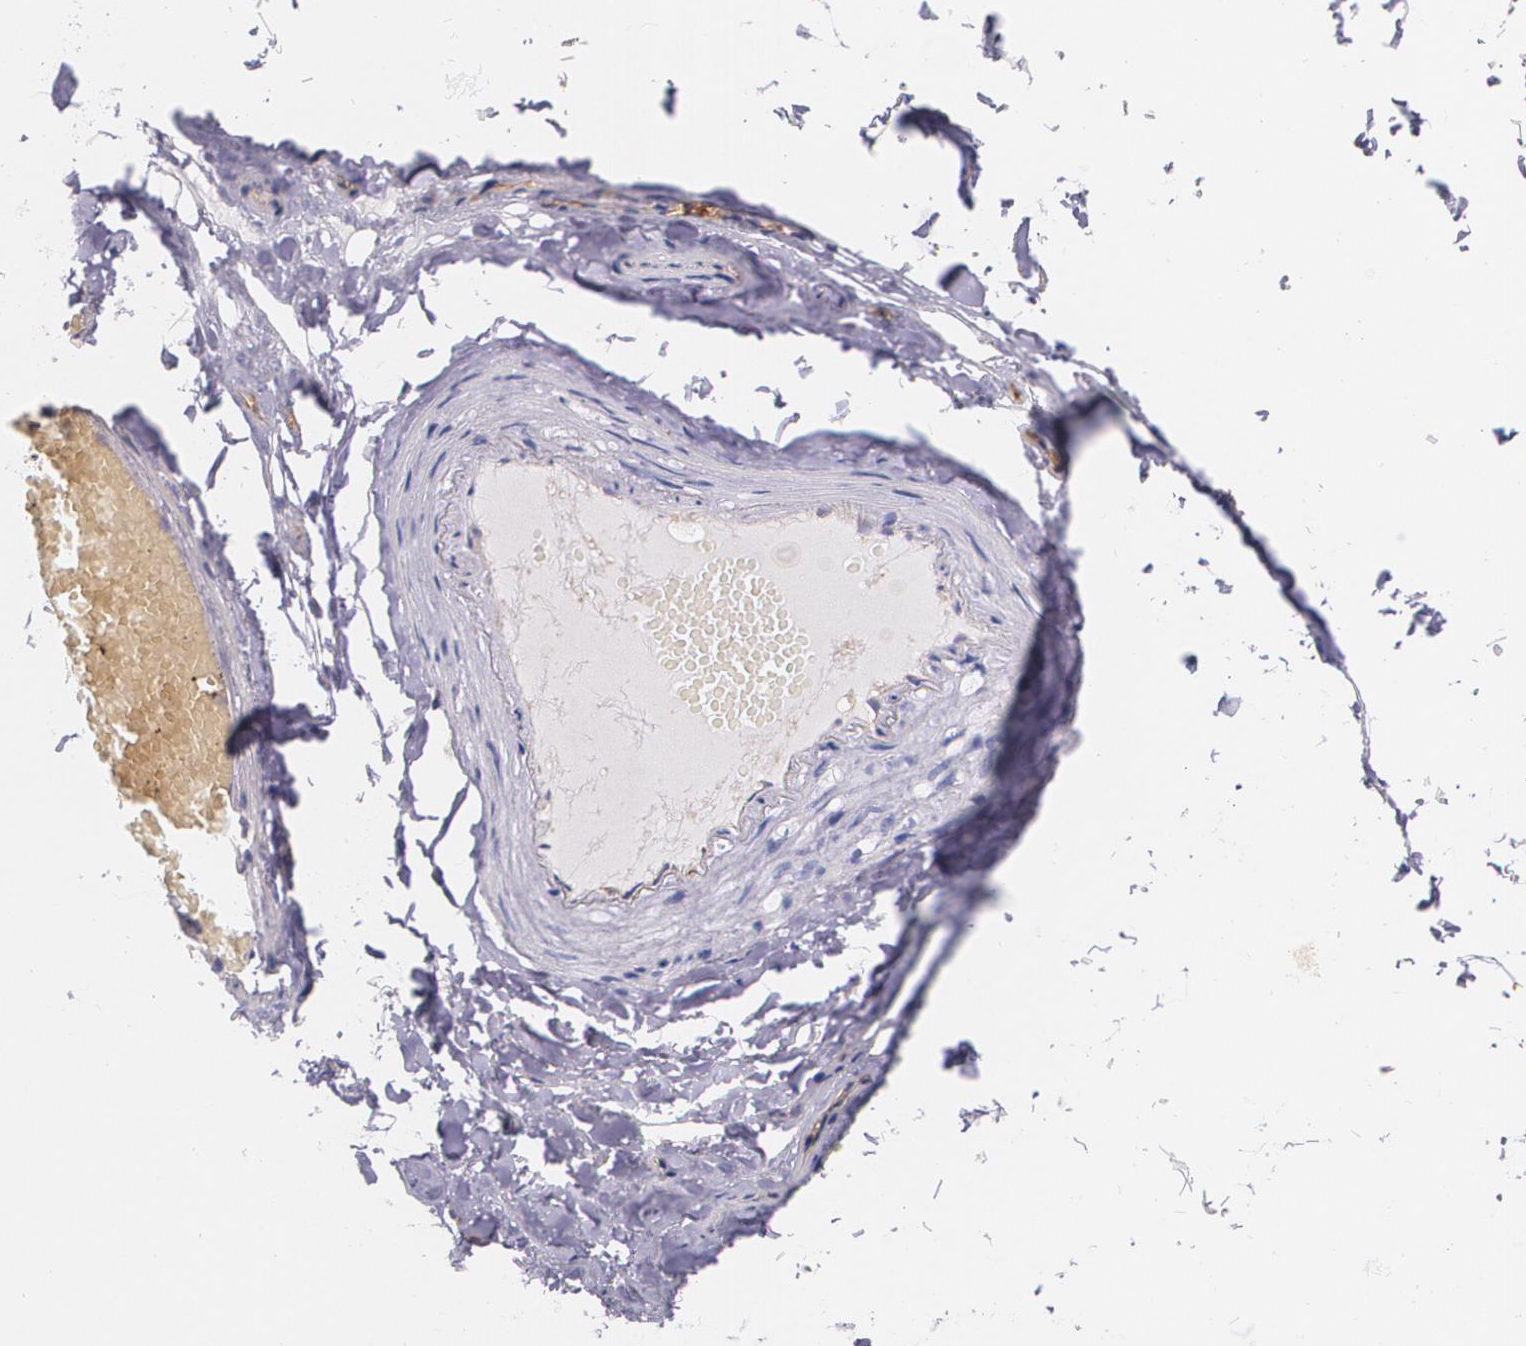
{"staining": {"intensity": "negative", "quantity": "none", "location": "none"}, "tissue": "adipose tissue", "cell_type": "Adipocytes", "image_type": "normal", "snomed": [{"axis": "morphology", "description": "Normal tissue, NOS"}, {"axis": "topography", "description": "Soft tissue"}, {"axis": "topography", "description": "Peripheral nerve tissue"}], "caption": "An IHC photomicrograph of unremarkable adipose tissue is shown. There is no staining in adipocytes of adipose tissue. Nuclei are stained in blue.", "gene": "B2M", "patient": {"sex": "female", "age": 68}}